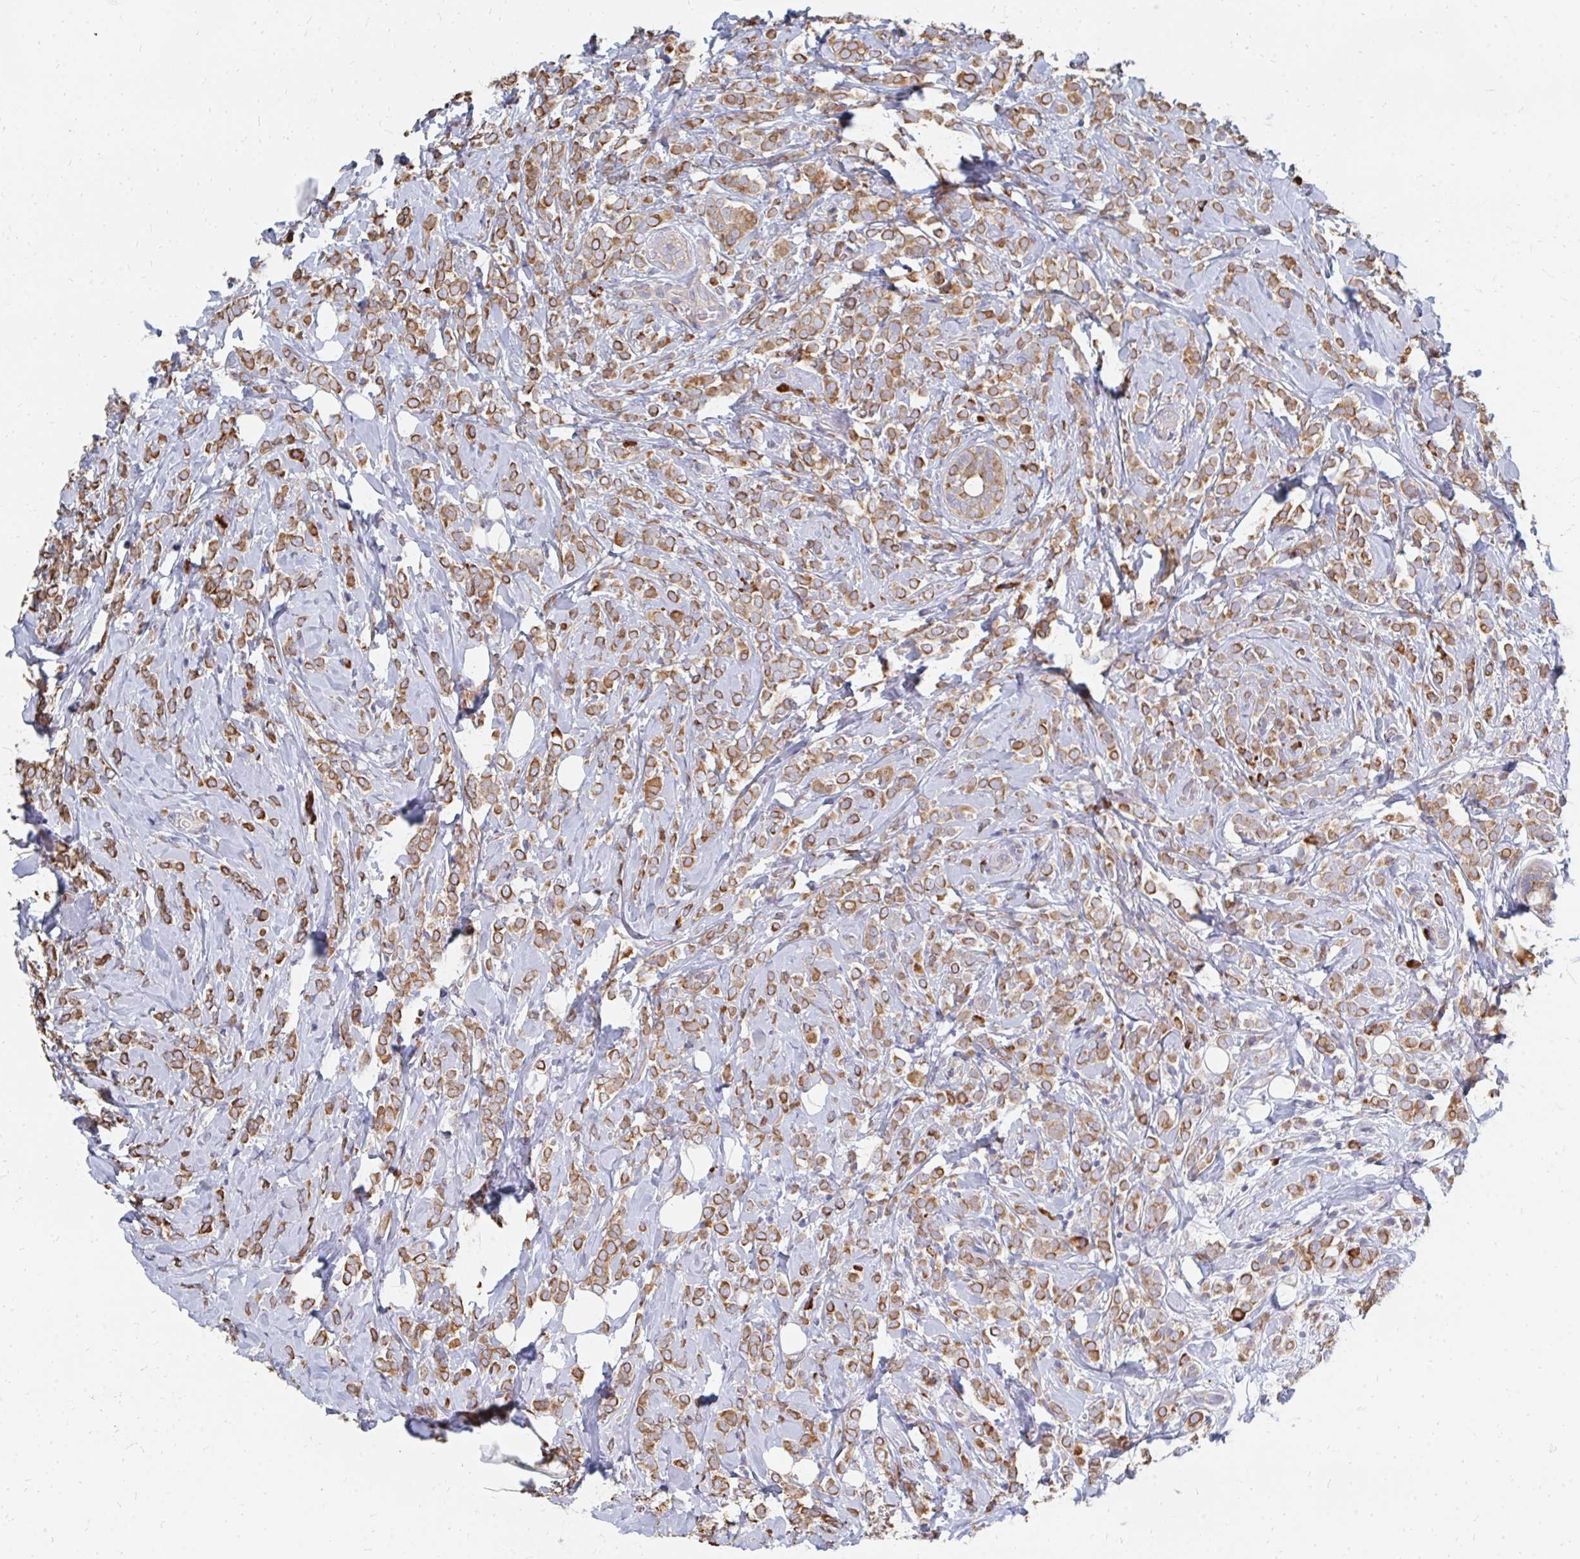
{"staining": {"intensity": "moderate", "quantity": ">75%", "location": "cytoplasmic/membranous"}, "tissue": "breast cancer", "cell_type": "Tumor cells", "image_type": "cancer", "snomed": [{"axis": "morphology", "description": "Lobular carcinoma"}, {"axis": "topography", "description": "Breast"}], "caption": "Human breast lobular carcinoma stained with a brown dye displays moderate cytoplasmic/membranous positive staining in approximately >75% of tumor cells.", "gene": "PPP1R13L", "patient": {"sex": "female", "age": 49}}